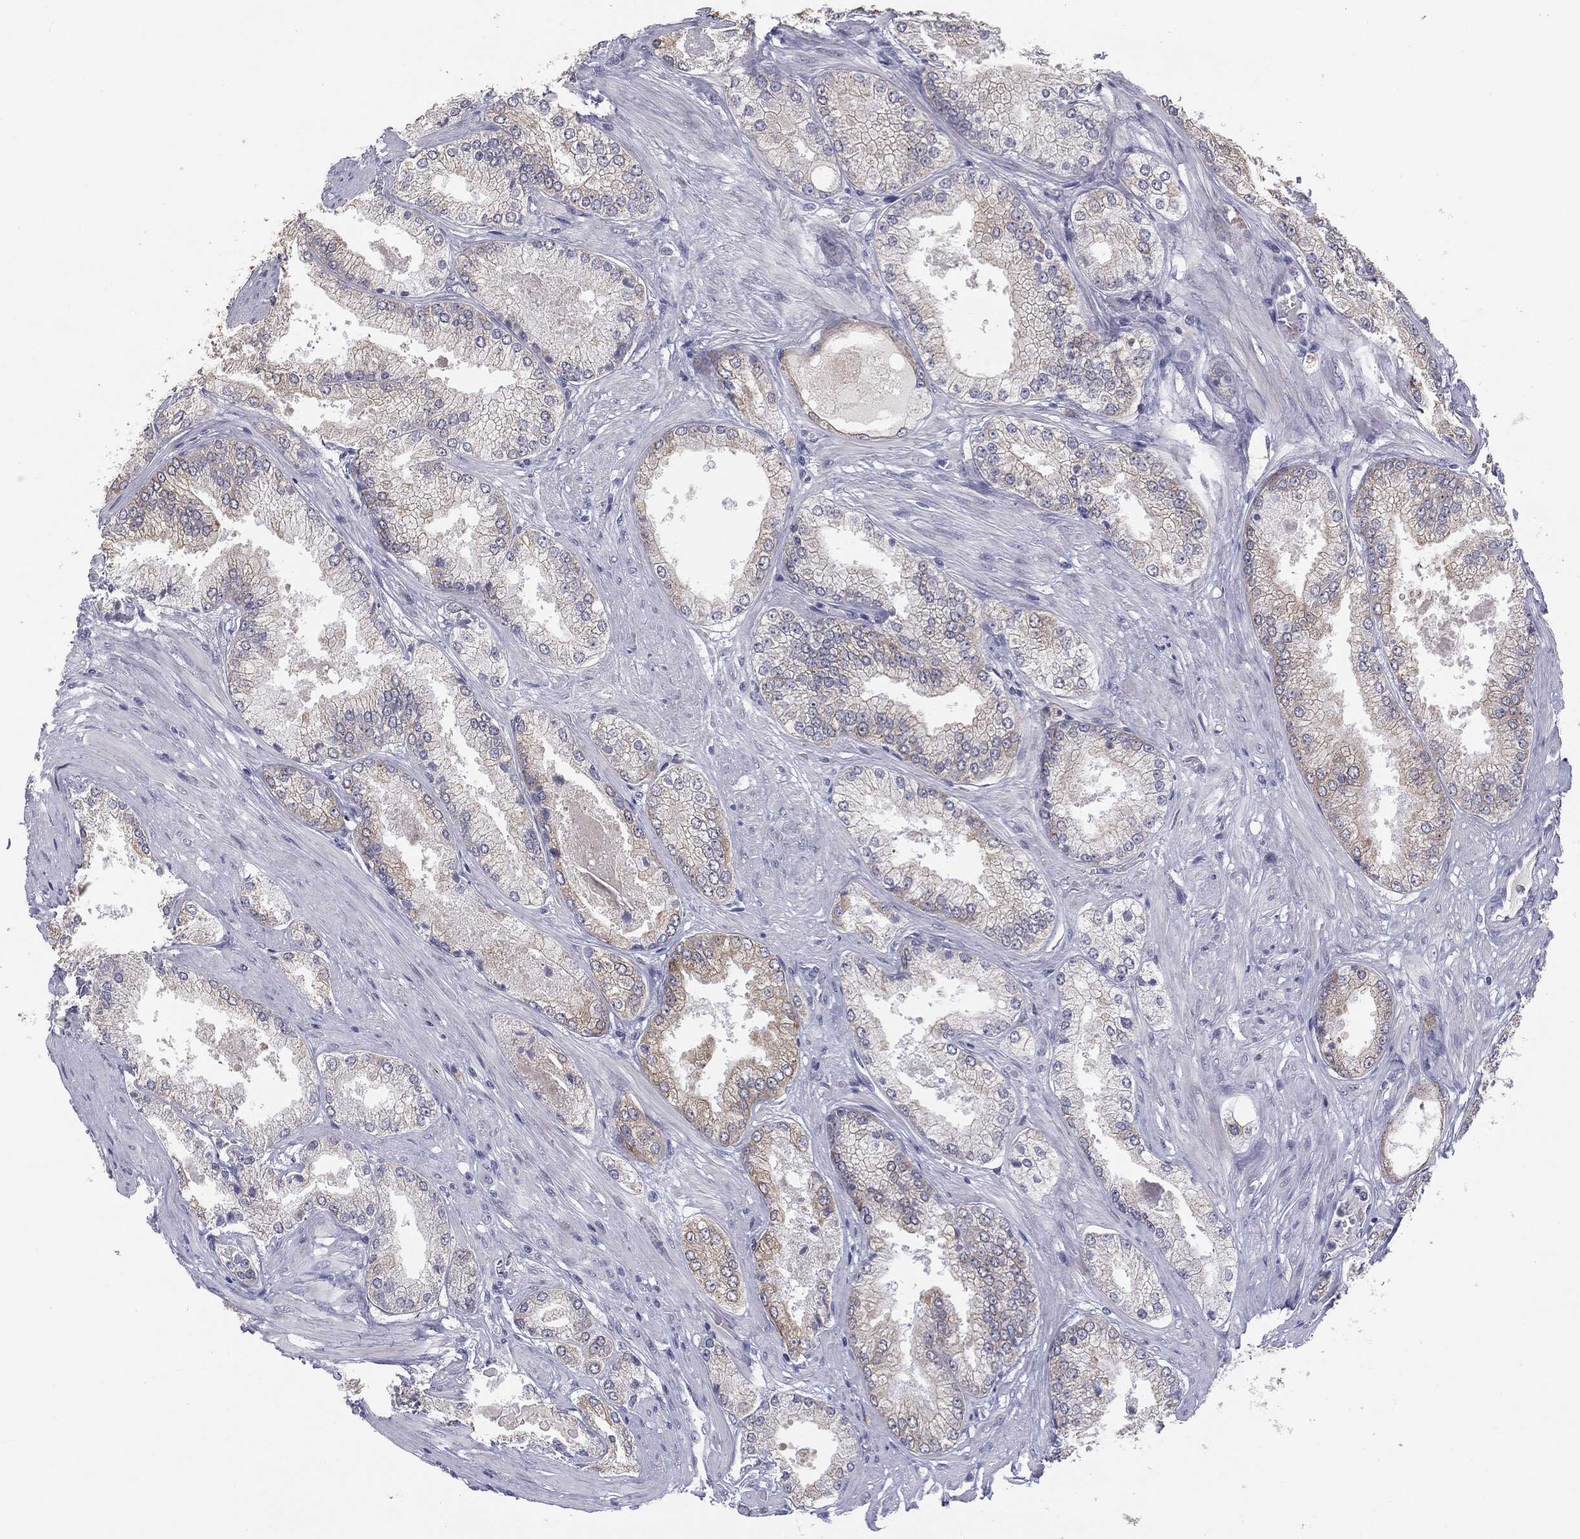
{"staining": {"intensity": "negative", "quantity": "none", "location": "none"}, "tissue": "prostate cancer", "cell_type": "Tumor cells", "image_type": "cancer", "snomed": [{"axis": "morphology", "description": "Adenocarcinoma, Low grade"}, {"axis": "topography", "description": "Prostate"}], "caption": "IHC of human prostate cancer shows no positivity in tumor cells.", "gene": "MUC1", "patient": {"sex": "male", "age": 68}}